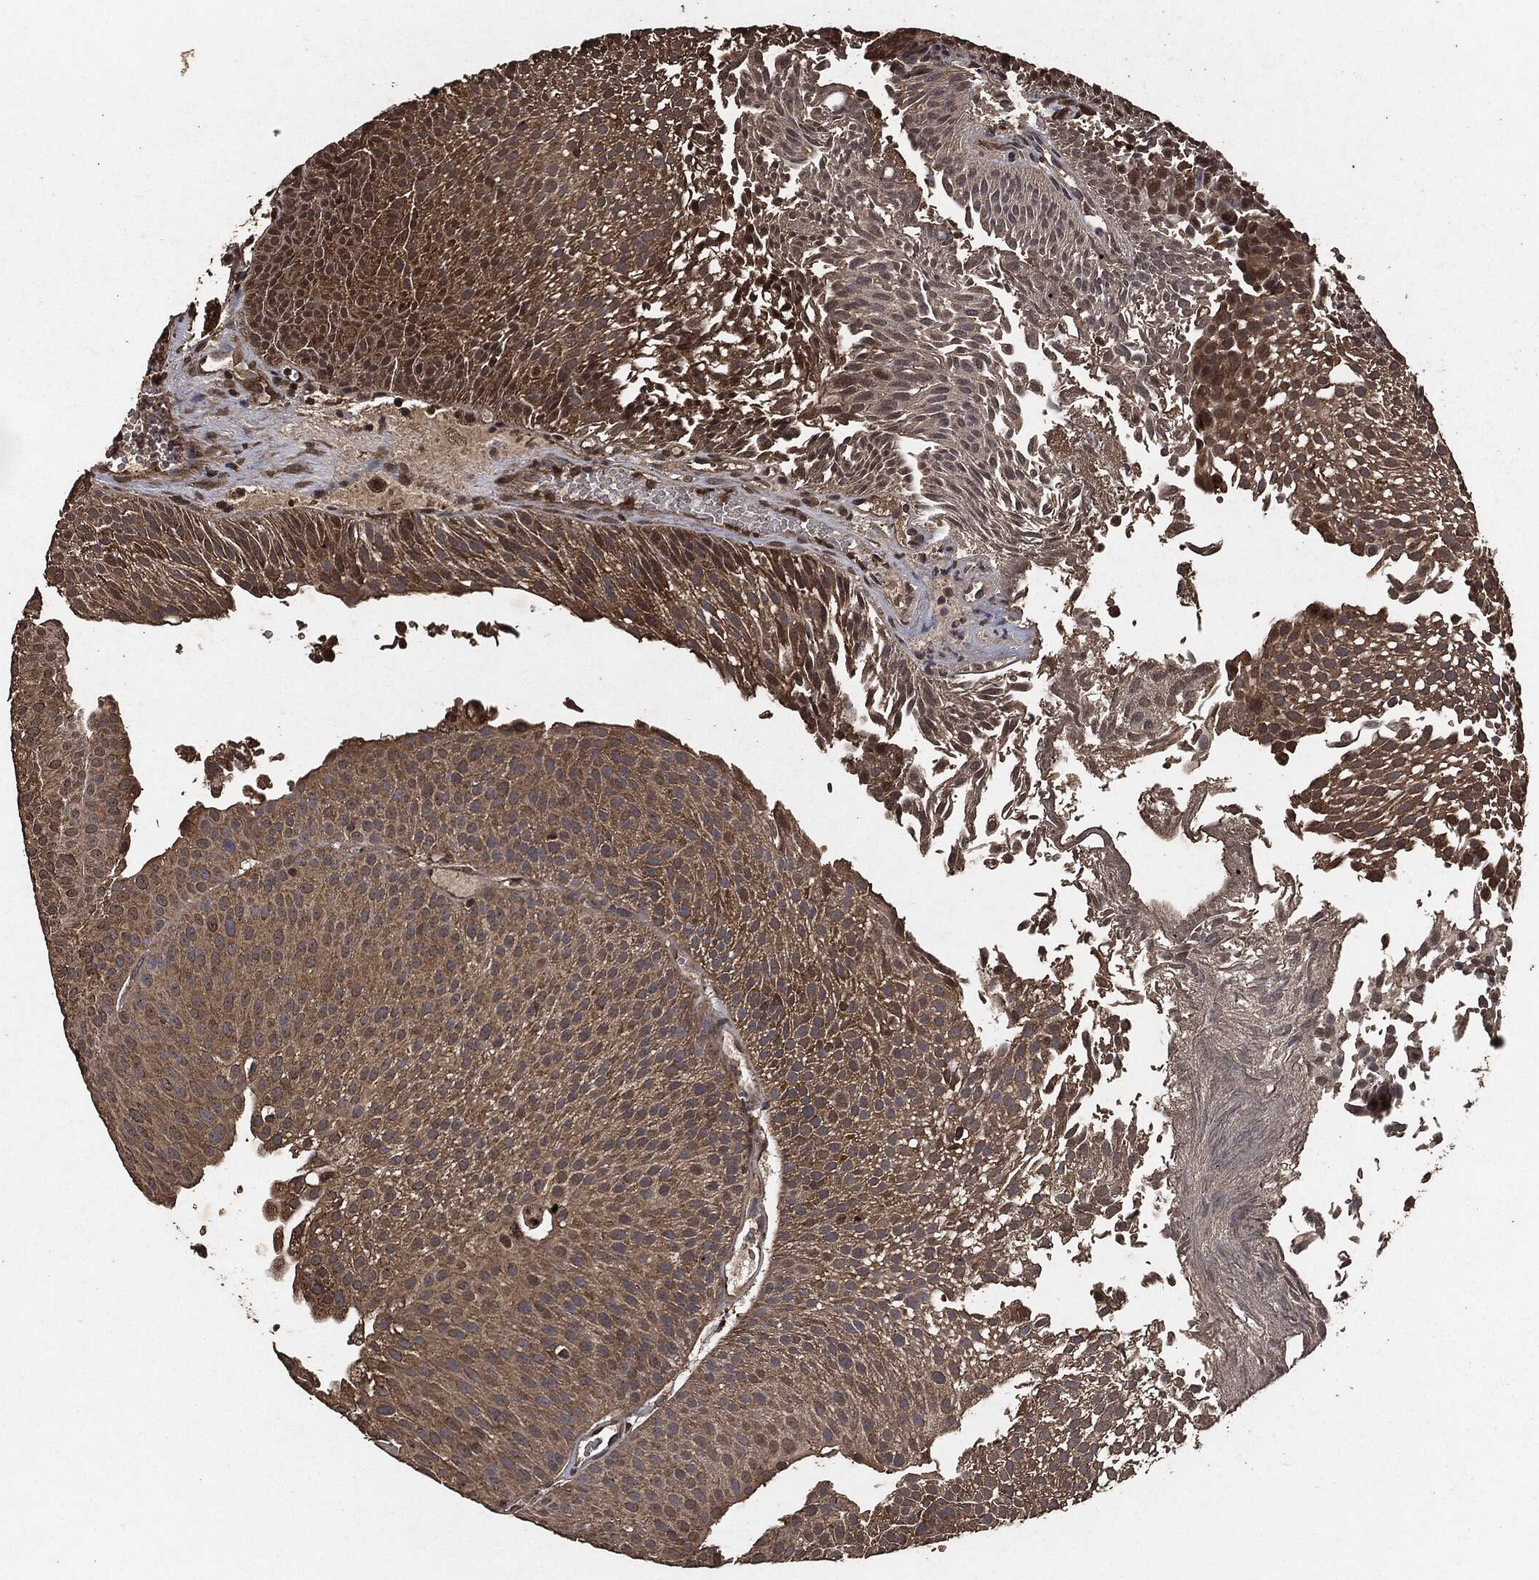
{"staining": {"intensity": "moderate", "quantity": ">75%", "location": "cytoplasmic/membranous"}, "tissue": "urothelial cancer", "cell_type": "Tumor cells", "image_type": "cancer", "snomed": [{"axis": "morphology", "description": "Urothelial carcinoma, Low grade"}, {"axis": "topography", "description": "Urinary bladder"}], "caption": "A histopathology image of human urothelial cancer stained for a protein exhibits moderate cytoplasmic/membranous brown staining in tumor cells.", "gene": "AKT1S1", "patient": {"sex": "male", "age": 65}}